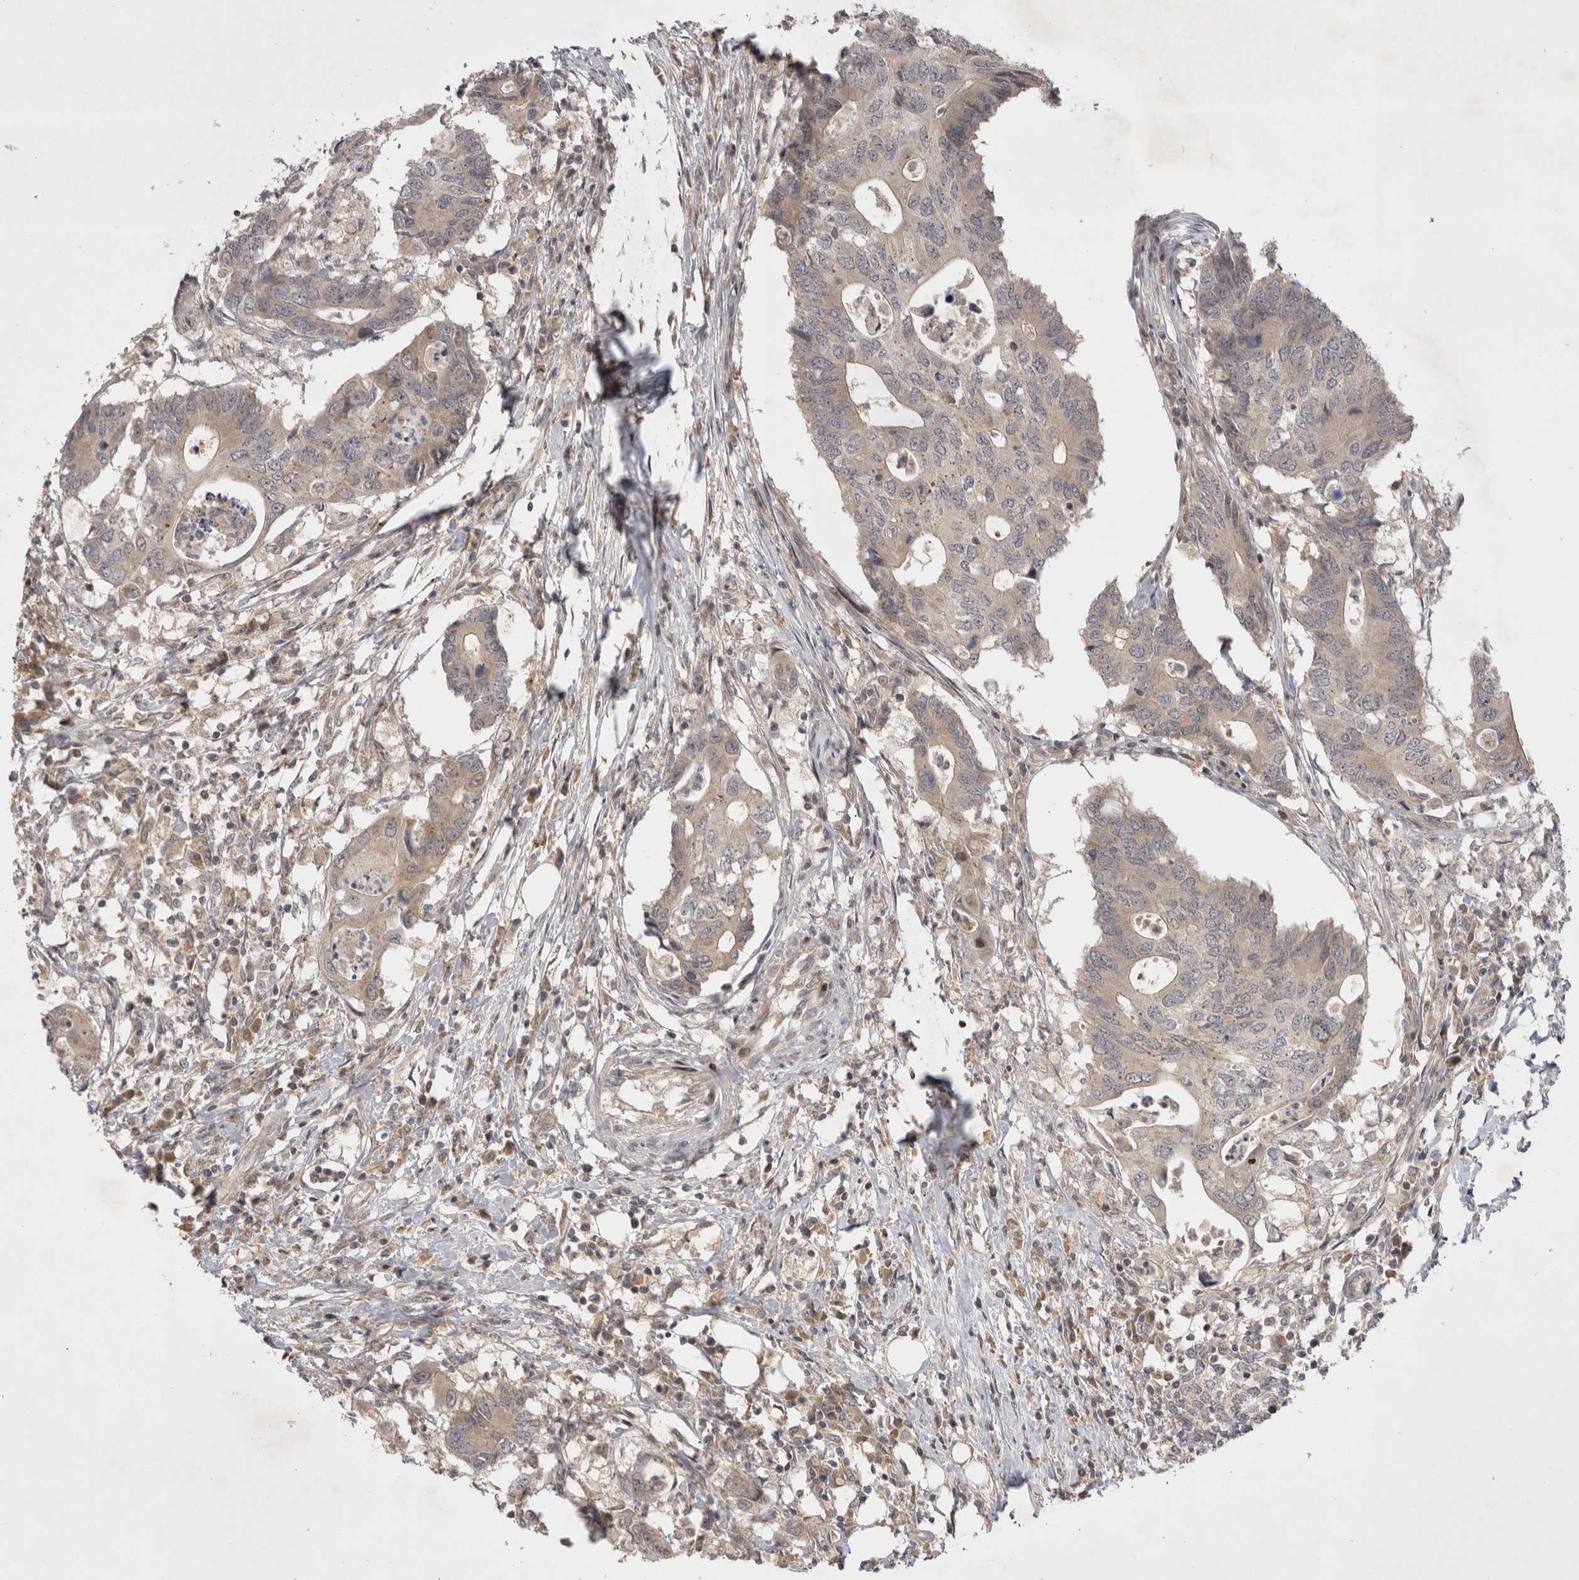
{"staining": {"intensity": "negative", "quantity": "none", "location": "none"}, "tissue": "colorectal cancer", "cell_type": "Tumor cells", "image_type": "cancer", "snomed": [{"axis": "morphology", "description": "Adenocarcinoma, NOS"}, {"axis": "topography", "description": "Colon"}], "caption": "Colorectal cancer was stained to show a protein in brown. There is no significant positivity in tumor cells.", "gene": "PLEKHM1", "patient": {"sex": "male", "age": 71}}